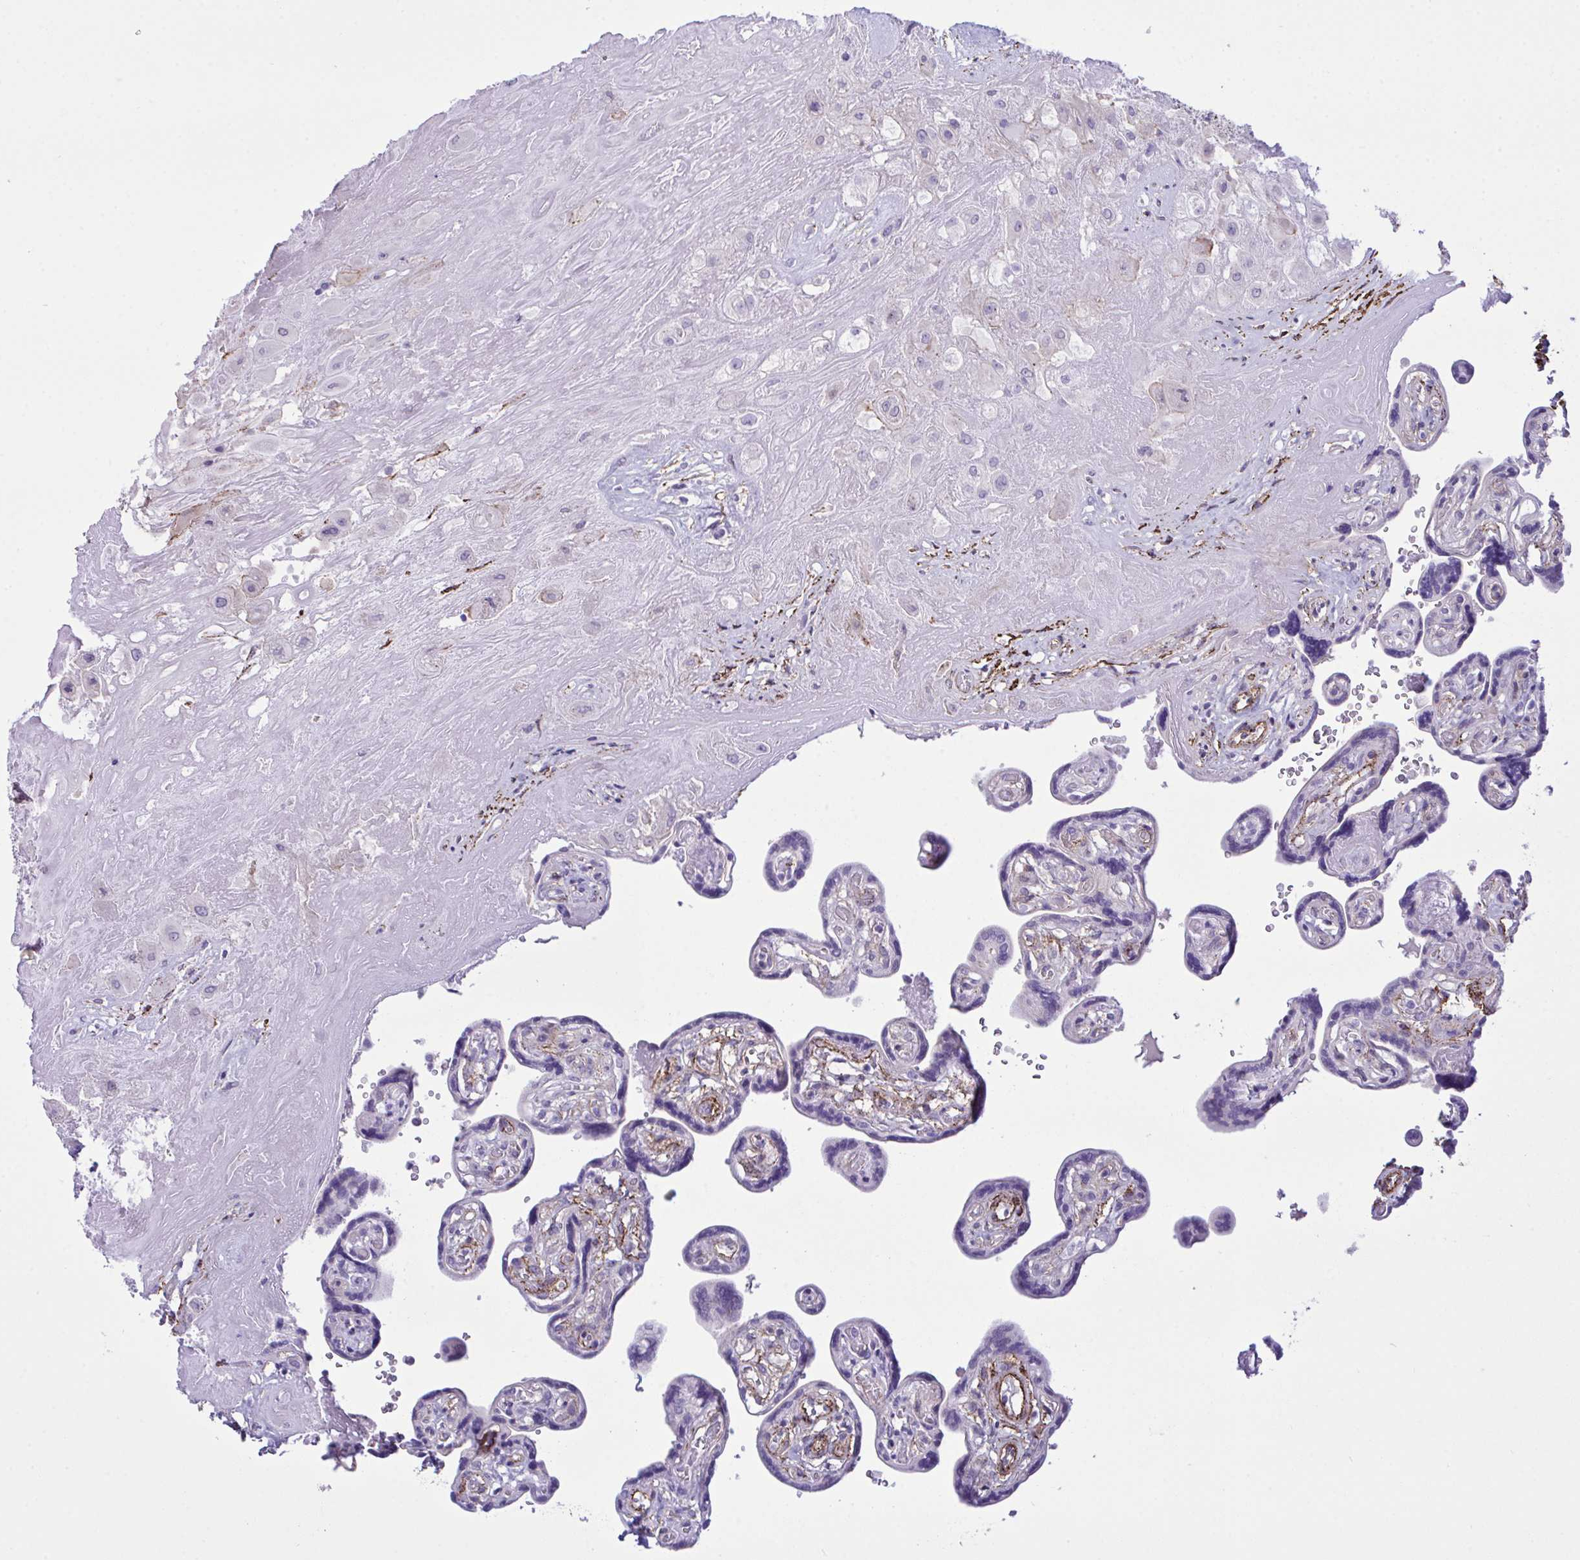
{"staining": {"intensity": "negative", "quantity": "none", "location": "none"}, "tissue": "placenta", "cell_type": "Decidual cells", "image_type": "normal", "snomed": [{"axis": "morphology", "description": "Normal tissue, NOS"}, {"axis": "topography", "description": "Placenta"}], "caption": "A high-resolution image shows immunohistochemistry (IHC) staining of unremarkable placenta, which displays no significant positivity in decidual cells. (DAB immunohistochemistry (IHC) visualized using brightfield microscopy, high magnification).", "gene": "SYNPO2L", "patient": {"sex": "female", "age": 32}}